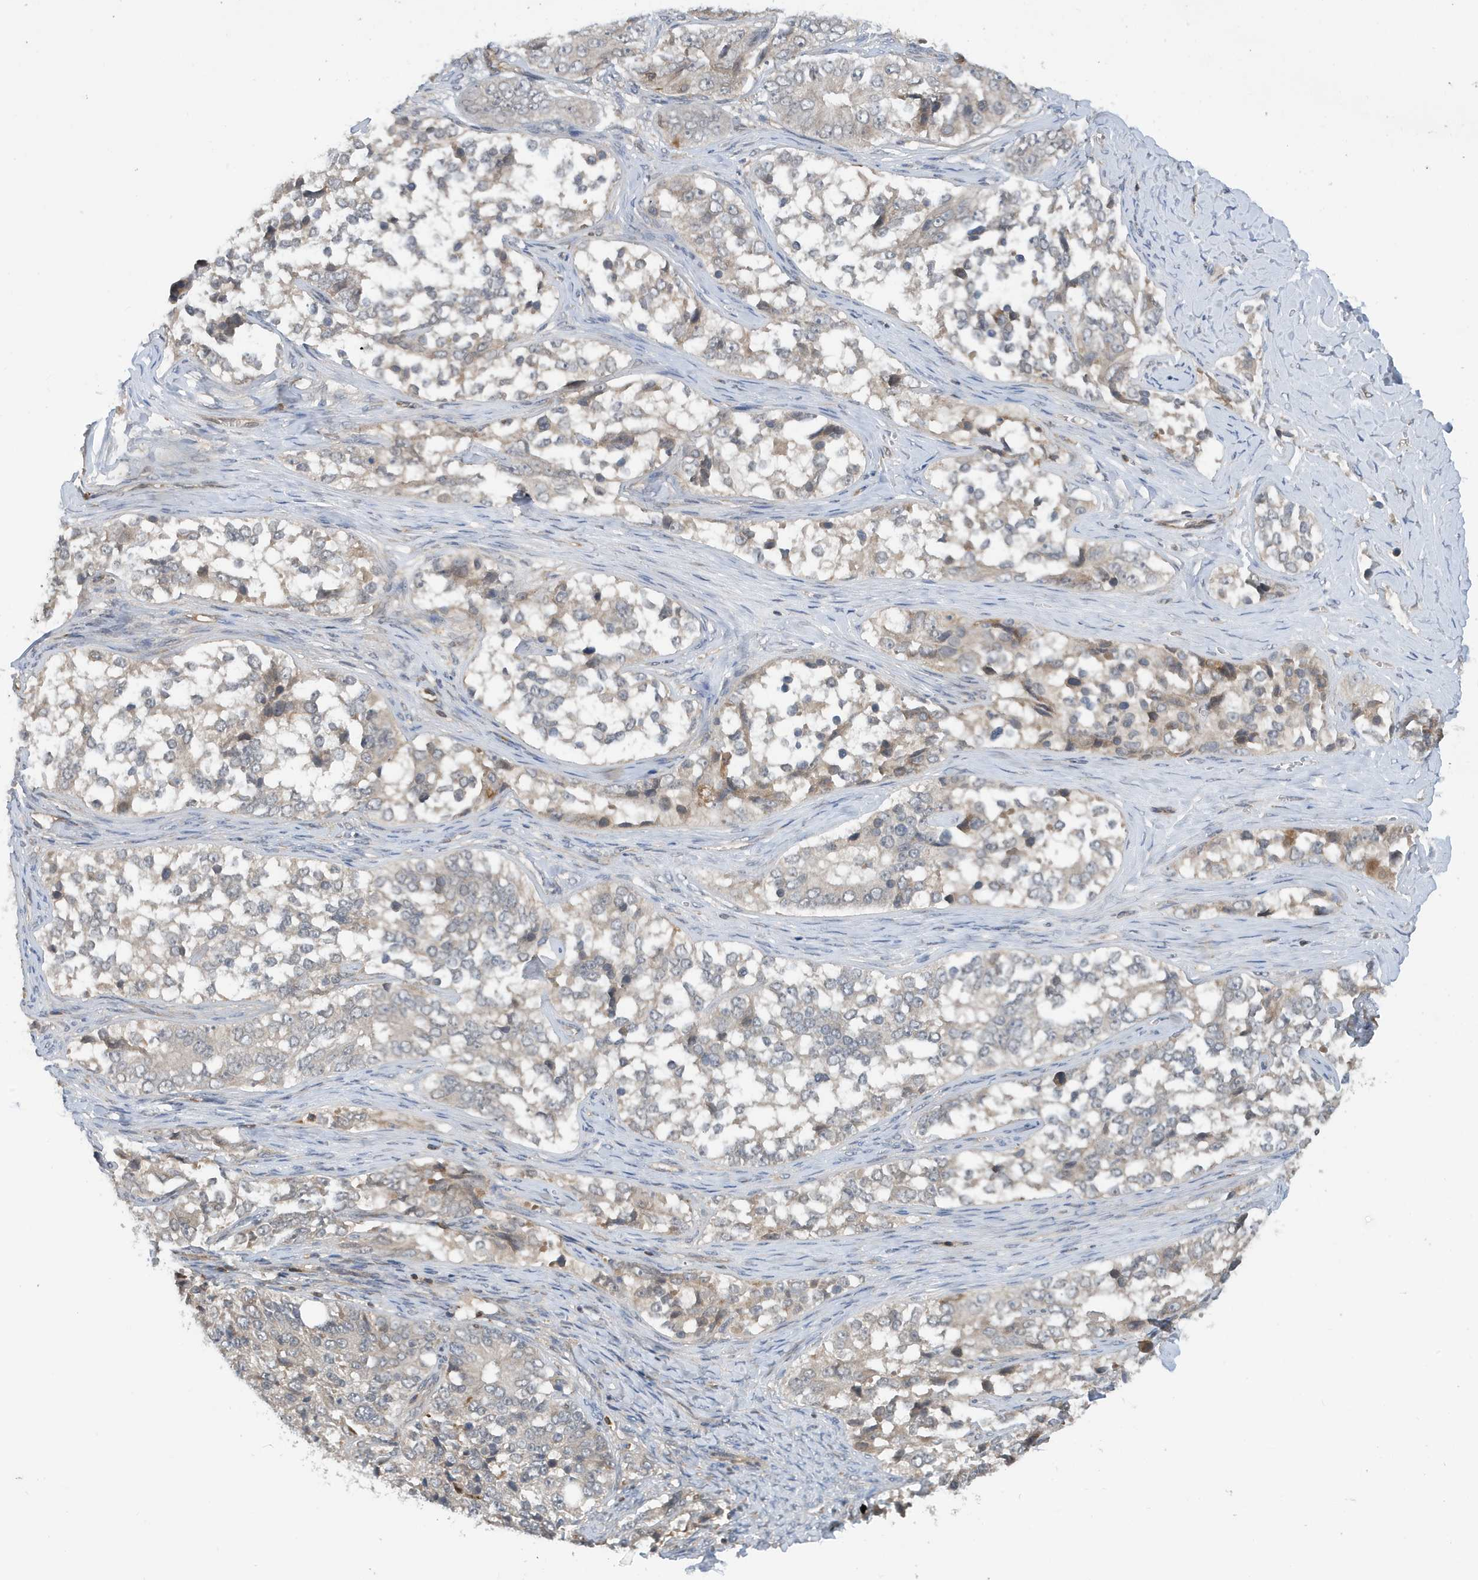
{"staining": {"intensity": "negative", "quantity": "none", "location": "none"}, "tissue": "ovarian cancer", "cell_type": "Tumor cells", "image_type": "cancer", "snomed": [{"axis": "morphology", "description": "Carcinoma, endometroid"}, {"axis": "topography", "description": "Ovary"}], "caption": "A high-resolution histopathology image shows immunohistochemistry staining of endometroid carcinoma (ovarian), which exhibits no significant staining in tumor cells.", "gene": "NSUN3", "patient": {"sex": "female", "age": 51}}